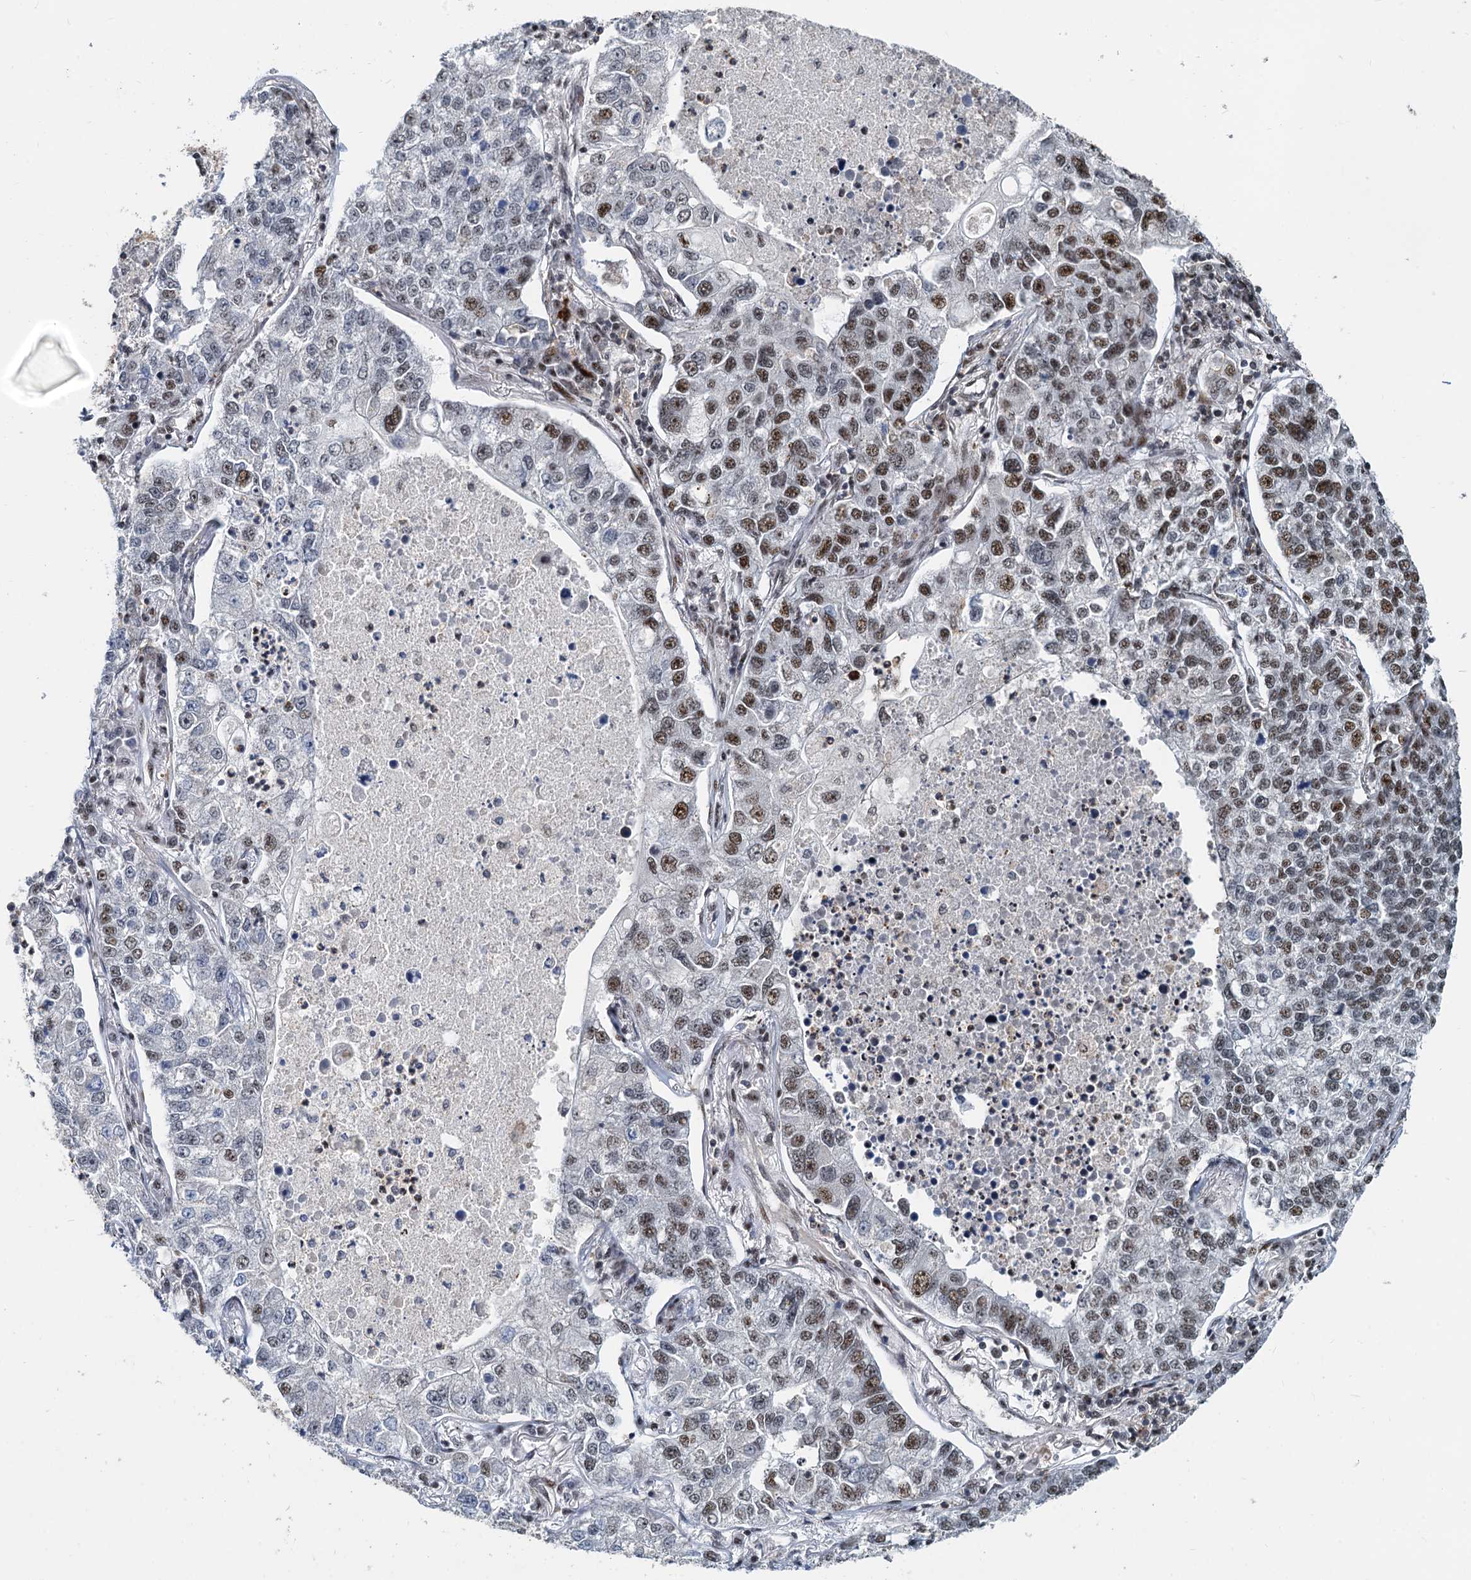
{"staining": {"intensity": "moderate", "quantity": "25%-75%", "location": "nuclear"}, "tissue": "lung cancer", "cell_type": "Tumor cells", "image_type": "cancer", "snomed": [{"axis": "morphology", "description": "Adenocarcinoma, NOS"}, {"axis": "topography", "description": "Lung"}], "caption": "Adenocarcinoma (lung) stained for a protein (brown) demonstrates moderate nuclear positive staining in approximately 25%-75% of tumor cells.", "gene": "RBM26", "patient": {"sex": "male", "age": 49}}